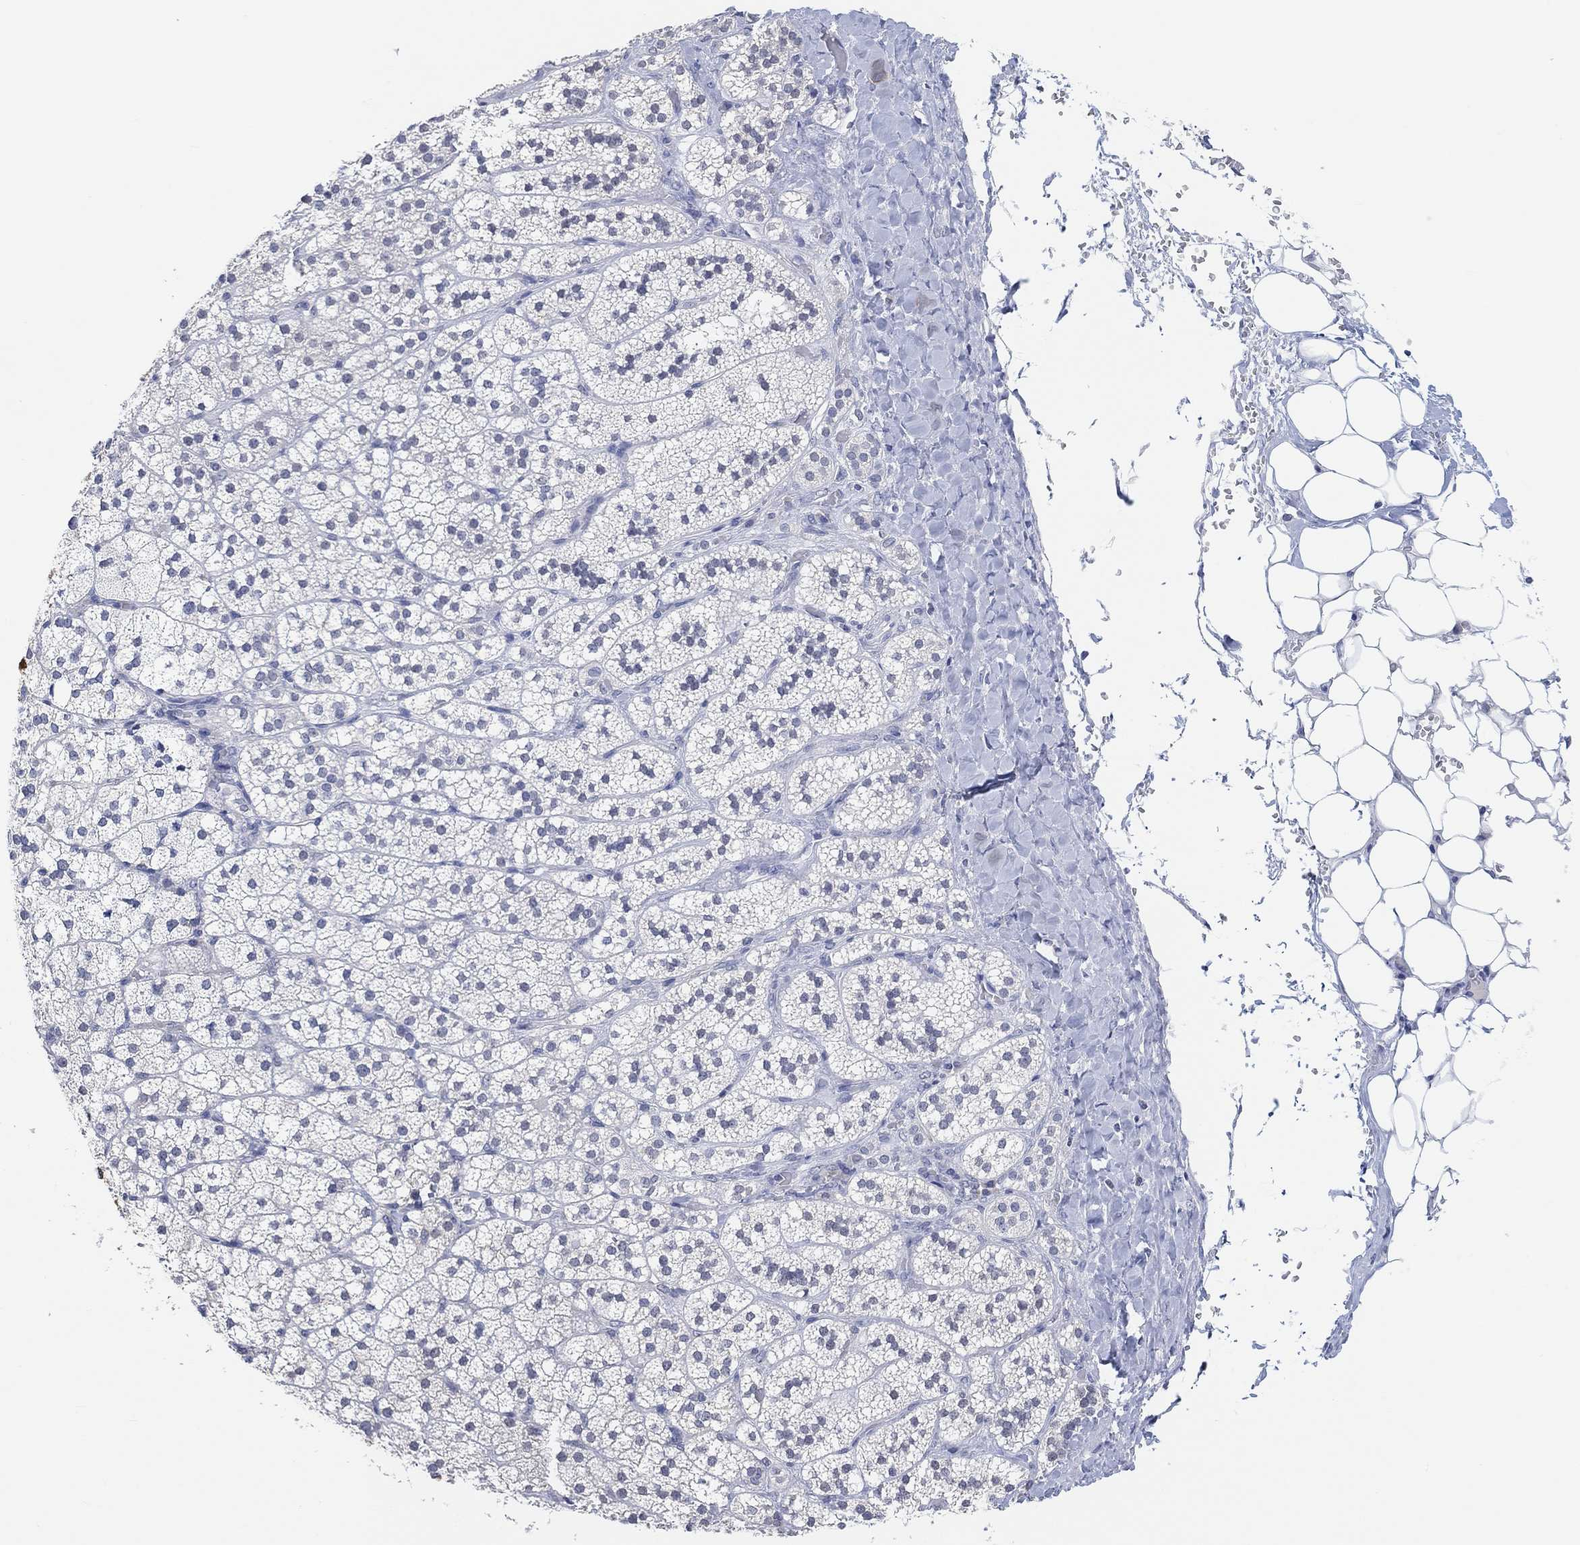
{"staining": {"intensity": "moderate", "quantity": "<25%", "location": "cytoplasmic/membranous"}, "tissue": "adrenal gland", "cell_type": "Glandular cells", "image_type": "normal", "snomed": [{"axis": "morphology", "description": "Normal tissue, NOS"}, {"axis": "topography", "description": "Adrenal gland"}], "caption": "A brown stain shows moderate cytoplasmic/membranous expression of a protein in glandular cells of unremarkable adrenal gland. (DAB (3,3'-diaminobenzidine) IHC with brightfield microscopy, high magnification).", "gene": "MUC1", "patient": {"sex": "male", "age": 53}}